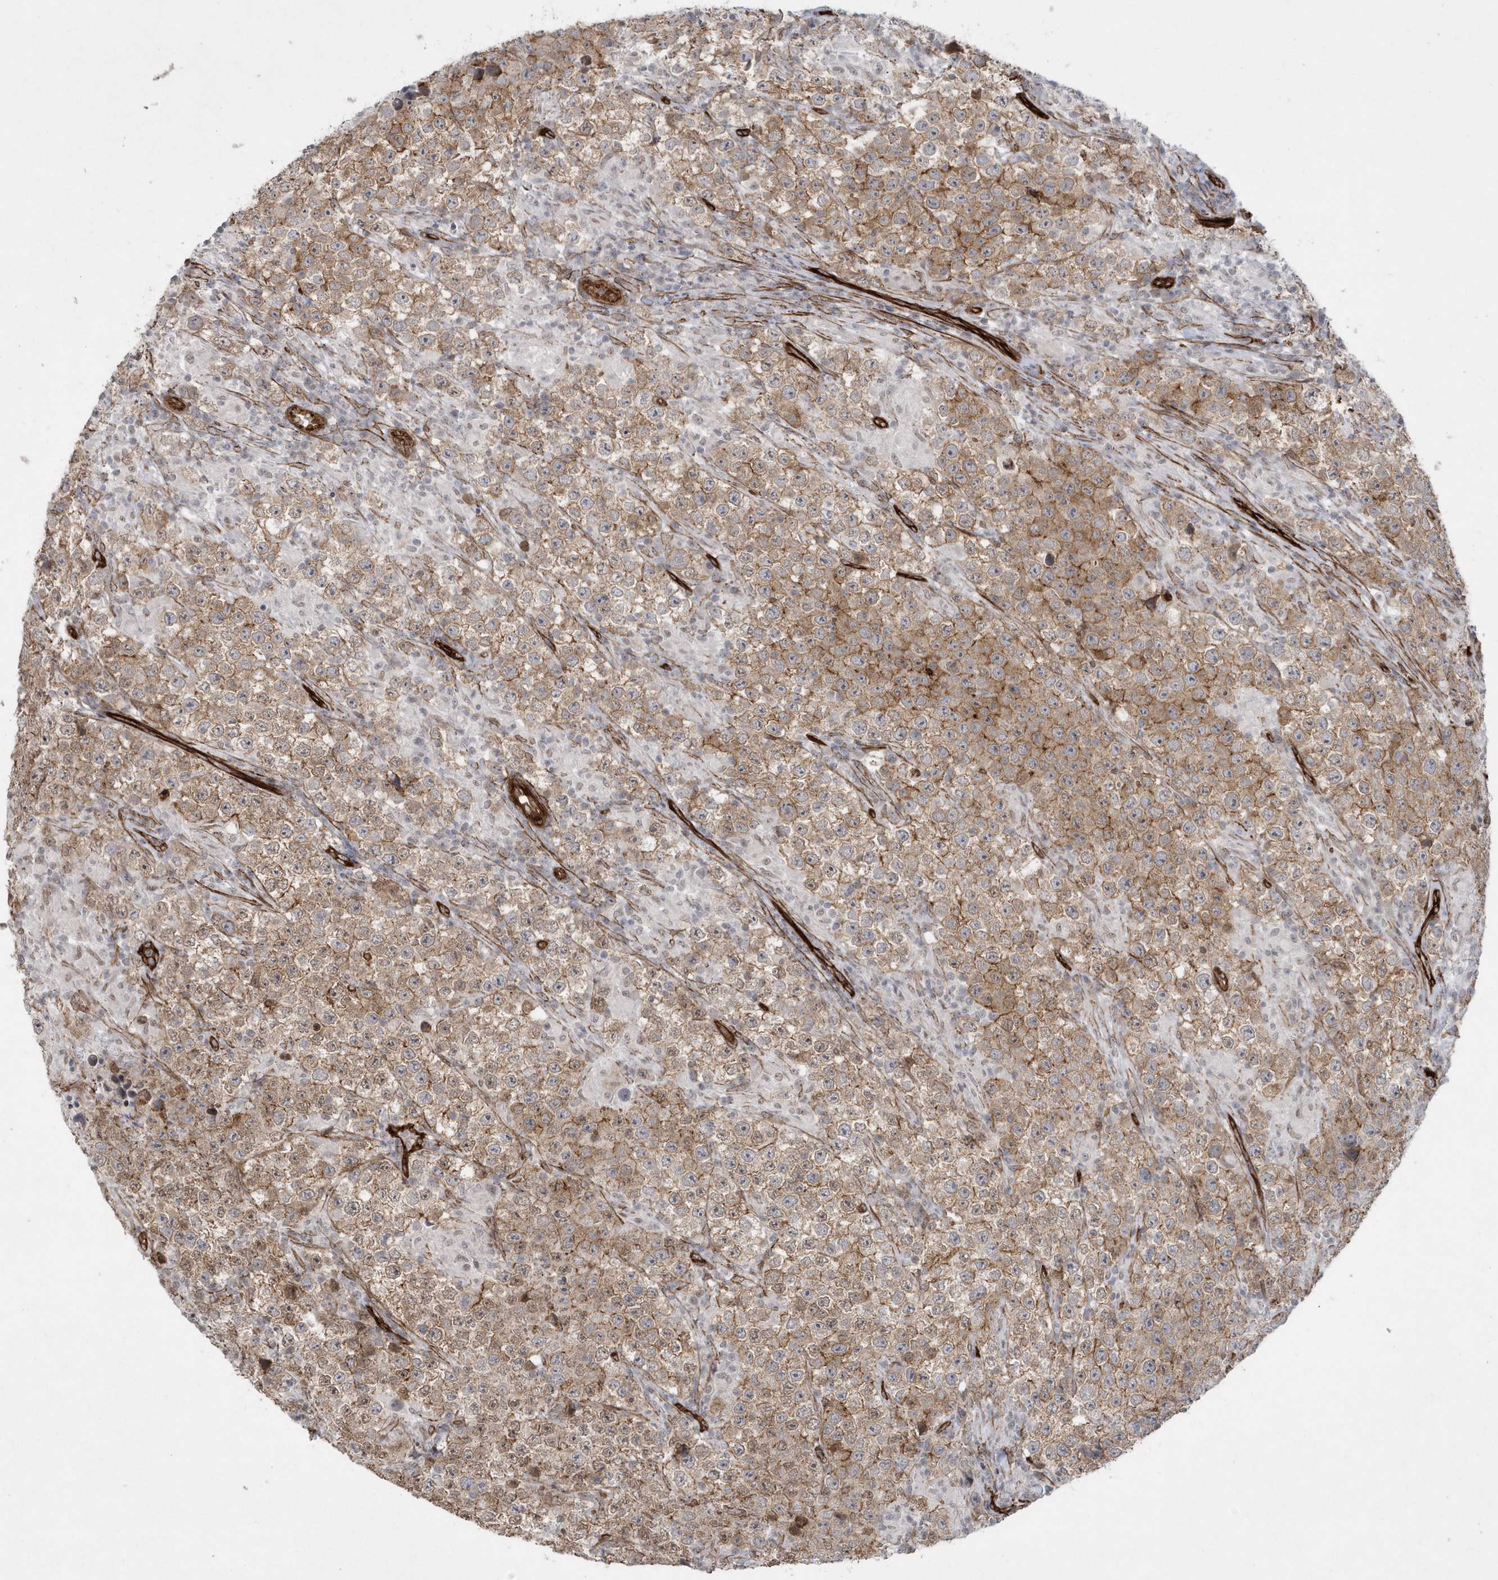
{"staining": {"intensity": "moderate", "quantity": ">75%", "location": "cytoplasmic/membranous"}, "tissue": "testis cancer", "cell_type": "Tumor cells", "image_type": "cancer", "snomed": [{"axis": "morphology", "description": "Normal tissue, NOS"}, {"axis": "morphology", "description": "Urothelial carcinoma, High grade"}, {"axis": "morphology", "description": "Seminoma, NOS"}, {"axis": "morphology", "description": "Carcinoma, Embryonal, NOS"}, {"axis": "topography", "description": "Urinary bladder"}, {"axis": "topography", "description": "Testis"}], "caption": "This is a histology image of immunohistochemistry (IHC) staining of testis cancer, which shows moderate expression in the cytoplasmic/membranous of tumor cells.", "gene": "RAI14", "patient": {"sex": "male", "age": 41}}